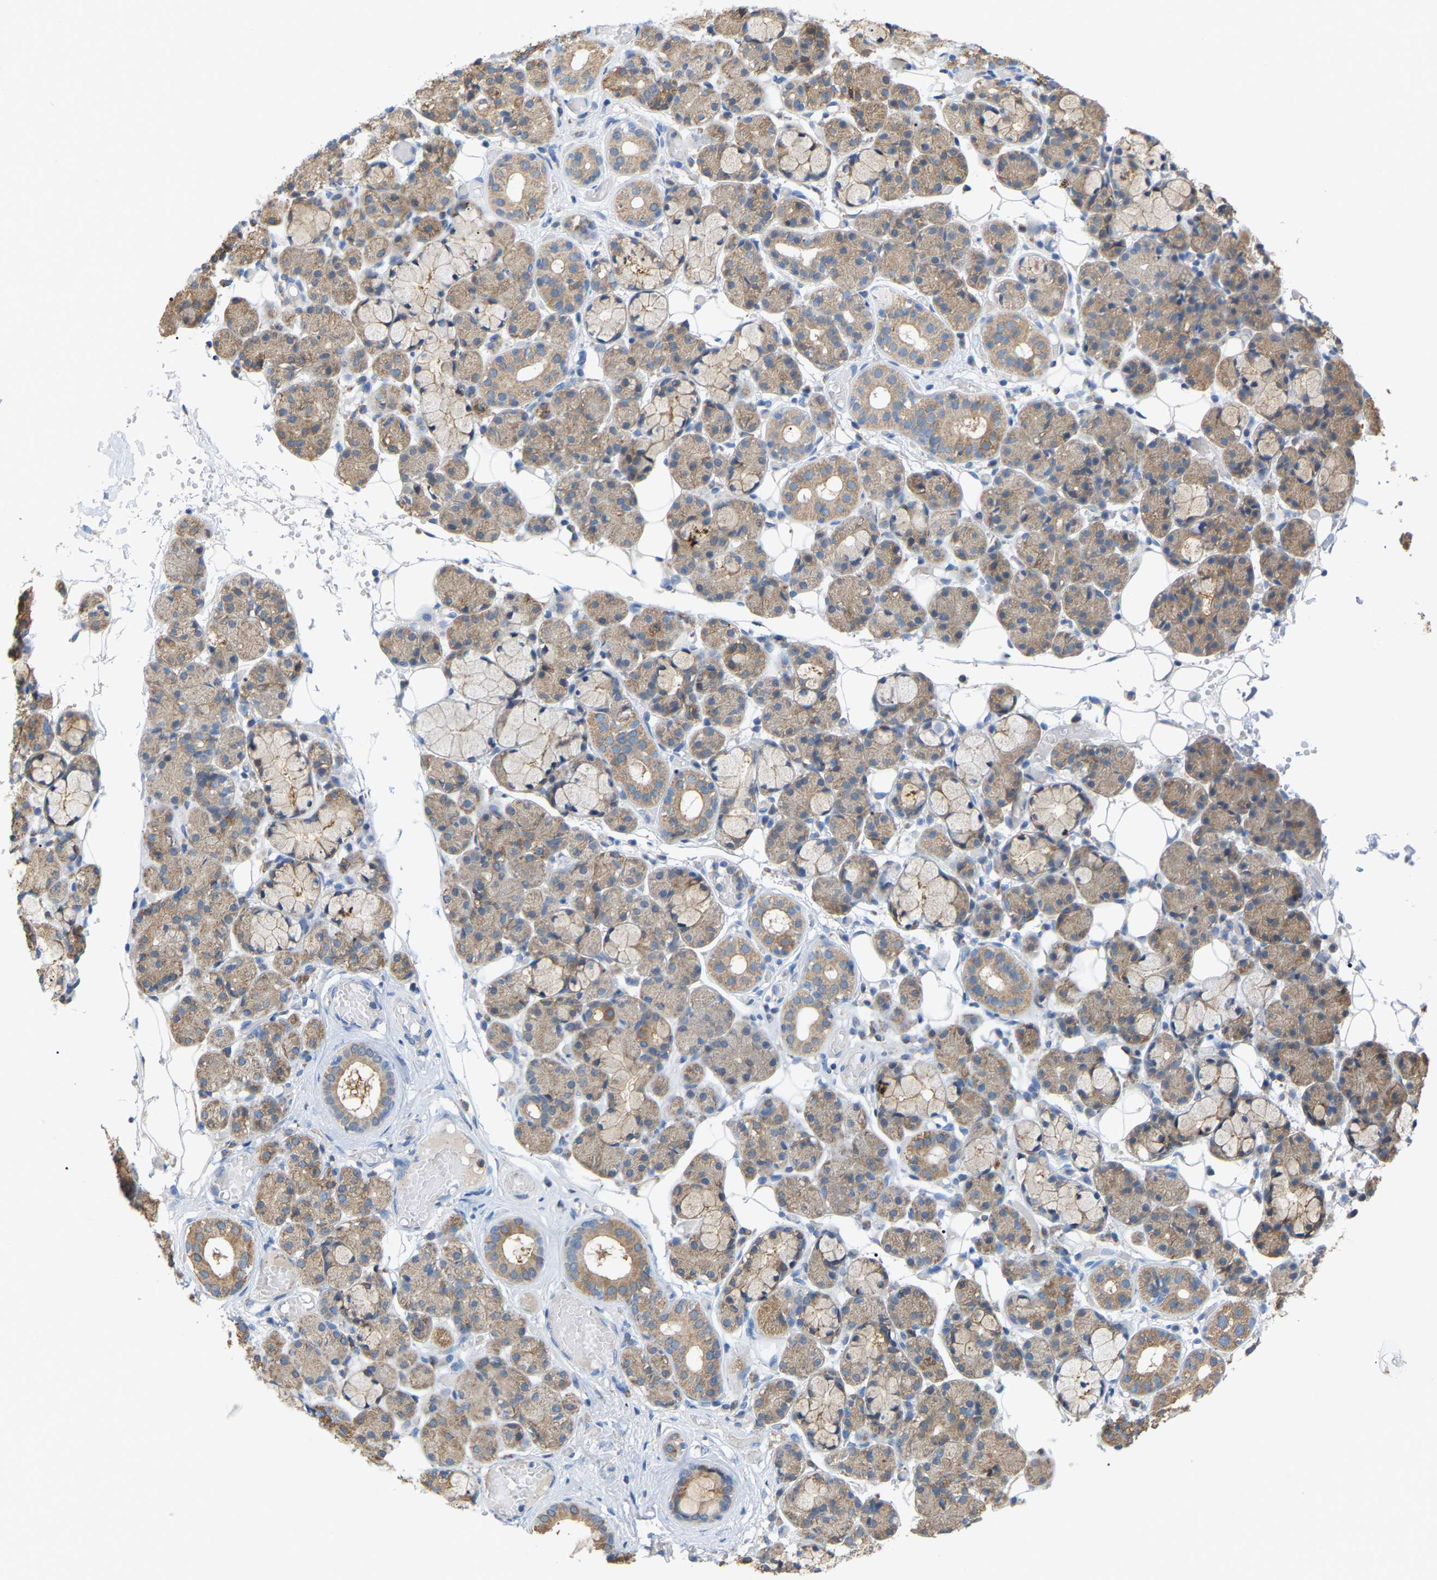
{"staining": {"intensity": "weak", "quantity": "25%-75%", "location": "cytoplasmic/membranous"}, "tissue": "salivary gland", "cell_type": "Glandular cells", "image_type": "normal", "snomed": [{"axis": "morphology", "description": "Normal tissue, NOS"}, {"axis": "topography", "description": "Salivary gland"}], "caption": "Brown immunohistochemical staining in unremarkable salivary gland exhibits weak cytoplasmic/membranous positivity in approximately 25%-75% of glandular cells. (brown staining indicates protein expression, while blue staining denotes nuclei).", "gene": "CROT", "patient": {"sex": "male", "age": 63}}